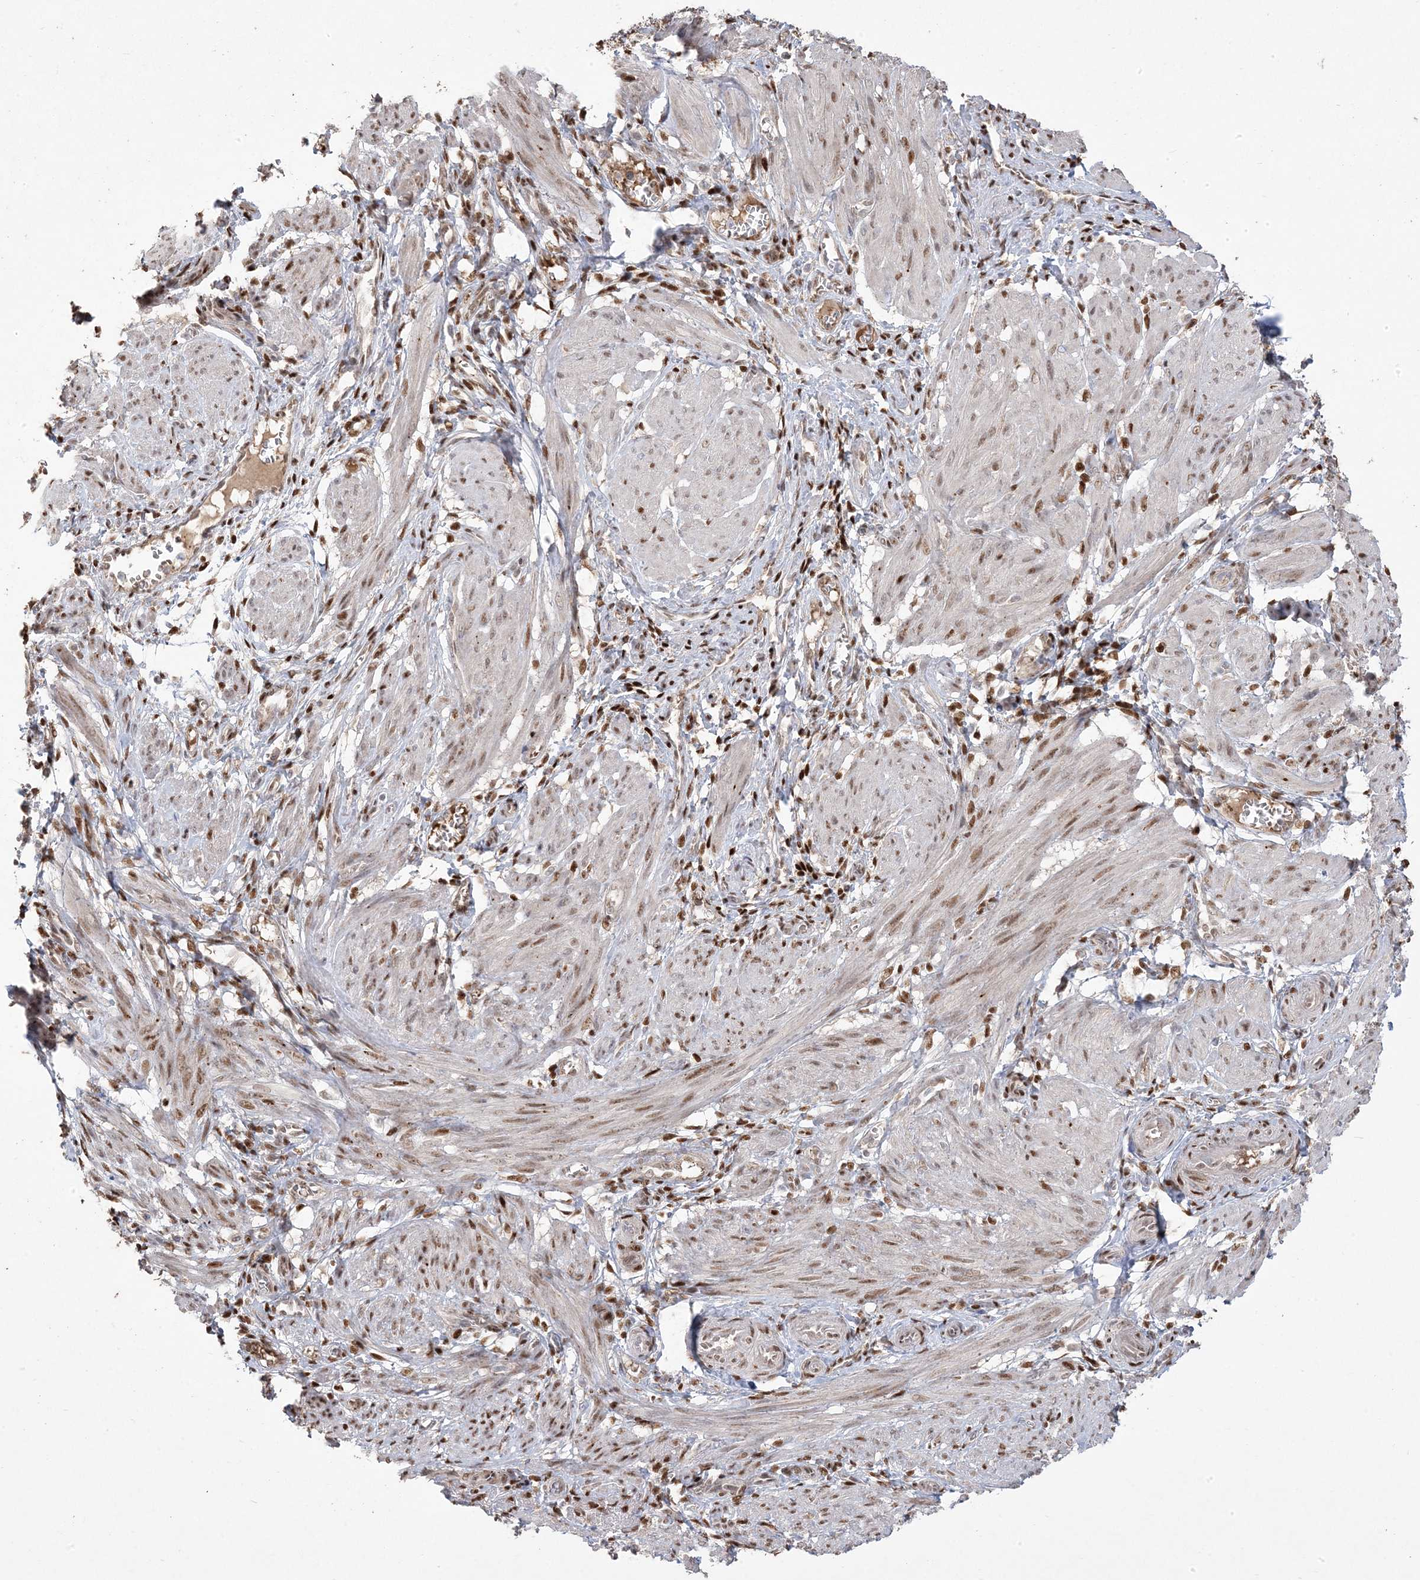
{"staining": {"intensity": "moderate", "quantity": "25%-75%", "location": "nuclear"}, "tissue": "smooth muscle", "cell_type": "Smooth muscle cells", "image_type": "normal", "snomed": [{"axis": "morphology", "description": "Normal tissue, NOS"}, {"axis": "topography", "description": "Smooth muscle"}], "caption": "Immunohistochemical staining of benign human smooth muscle reveals medium levels of moderate nuclear staining in approximately 25%-75% of smooth muscle cells. The protein of interest is stained brown, and the nuclei are stained in blue (DAB (3,3'-diaminobenzidine) IHC with brightfield microscopy, high magnification).", "gene": "PPOX", "patient": {"sex": "female", "age": 39}}